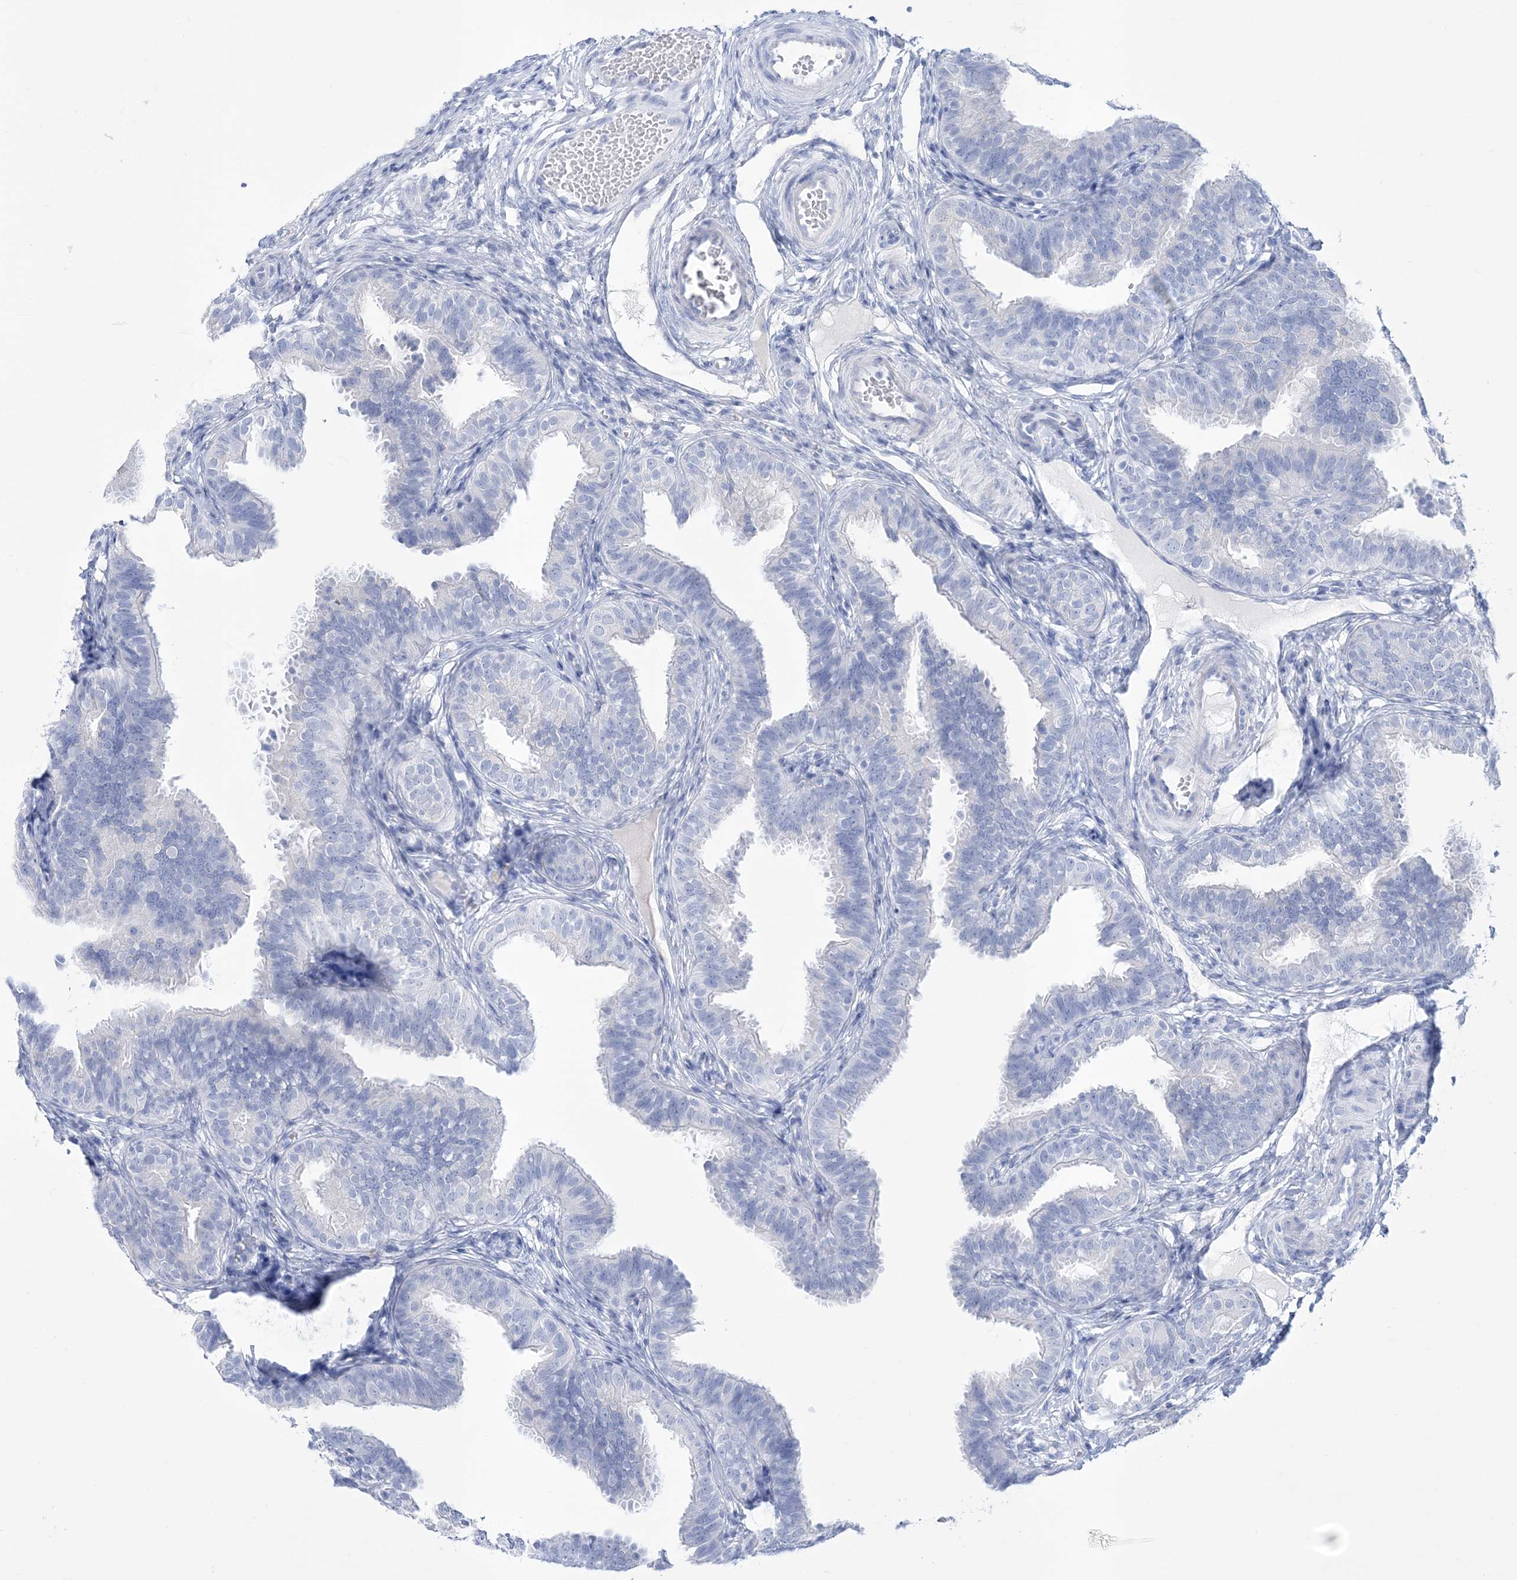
{"staining": {"intensity": "negative", "quantity": "none", "location": "none"}, "tissue": "fallopian tube", "cell_type": "Glandular cells", "image_type": "normal", "snomed": [{"axis": "morphology", "description": "Normal tissue, NOS"}, {"axis": "topography", "description": "Fallopian tube"}], "caption": "DAB (3,3'-diaminobenzidine) immunohistochemical staining of benign fallopian tube displays no significant staining in glandular cells. (DAB (3,3'-diaminobenzidine) IHC with hematoxylin counter stain).", "gene": "RBP2", "patient": {"sex": "female", "age": 35}}